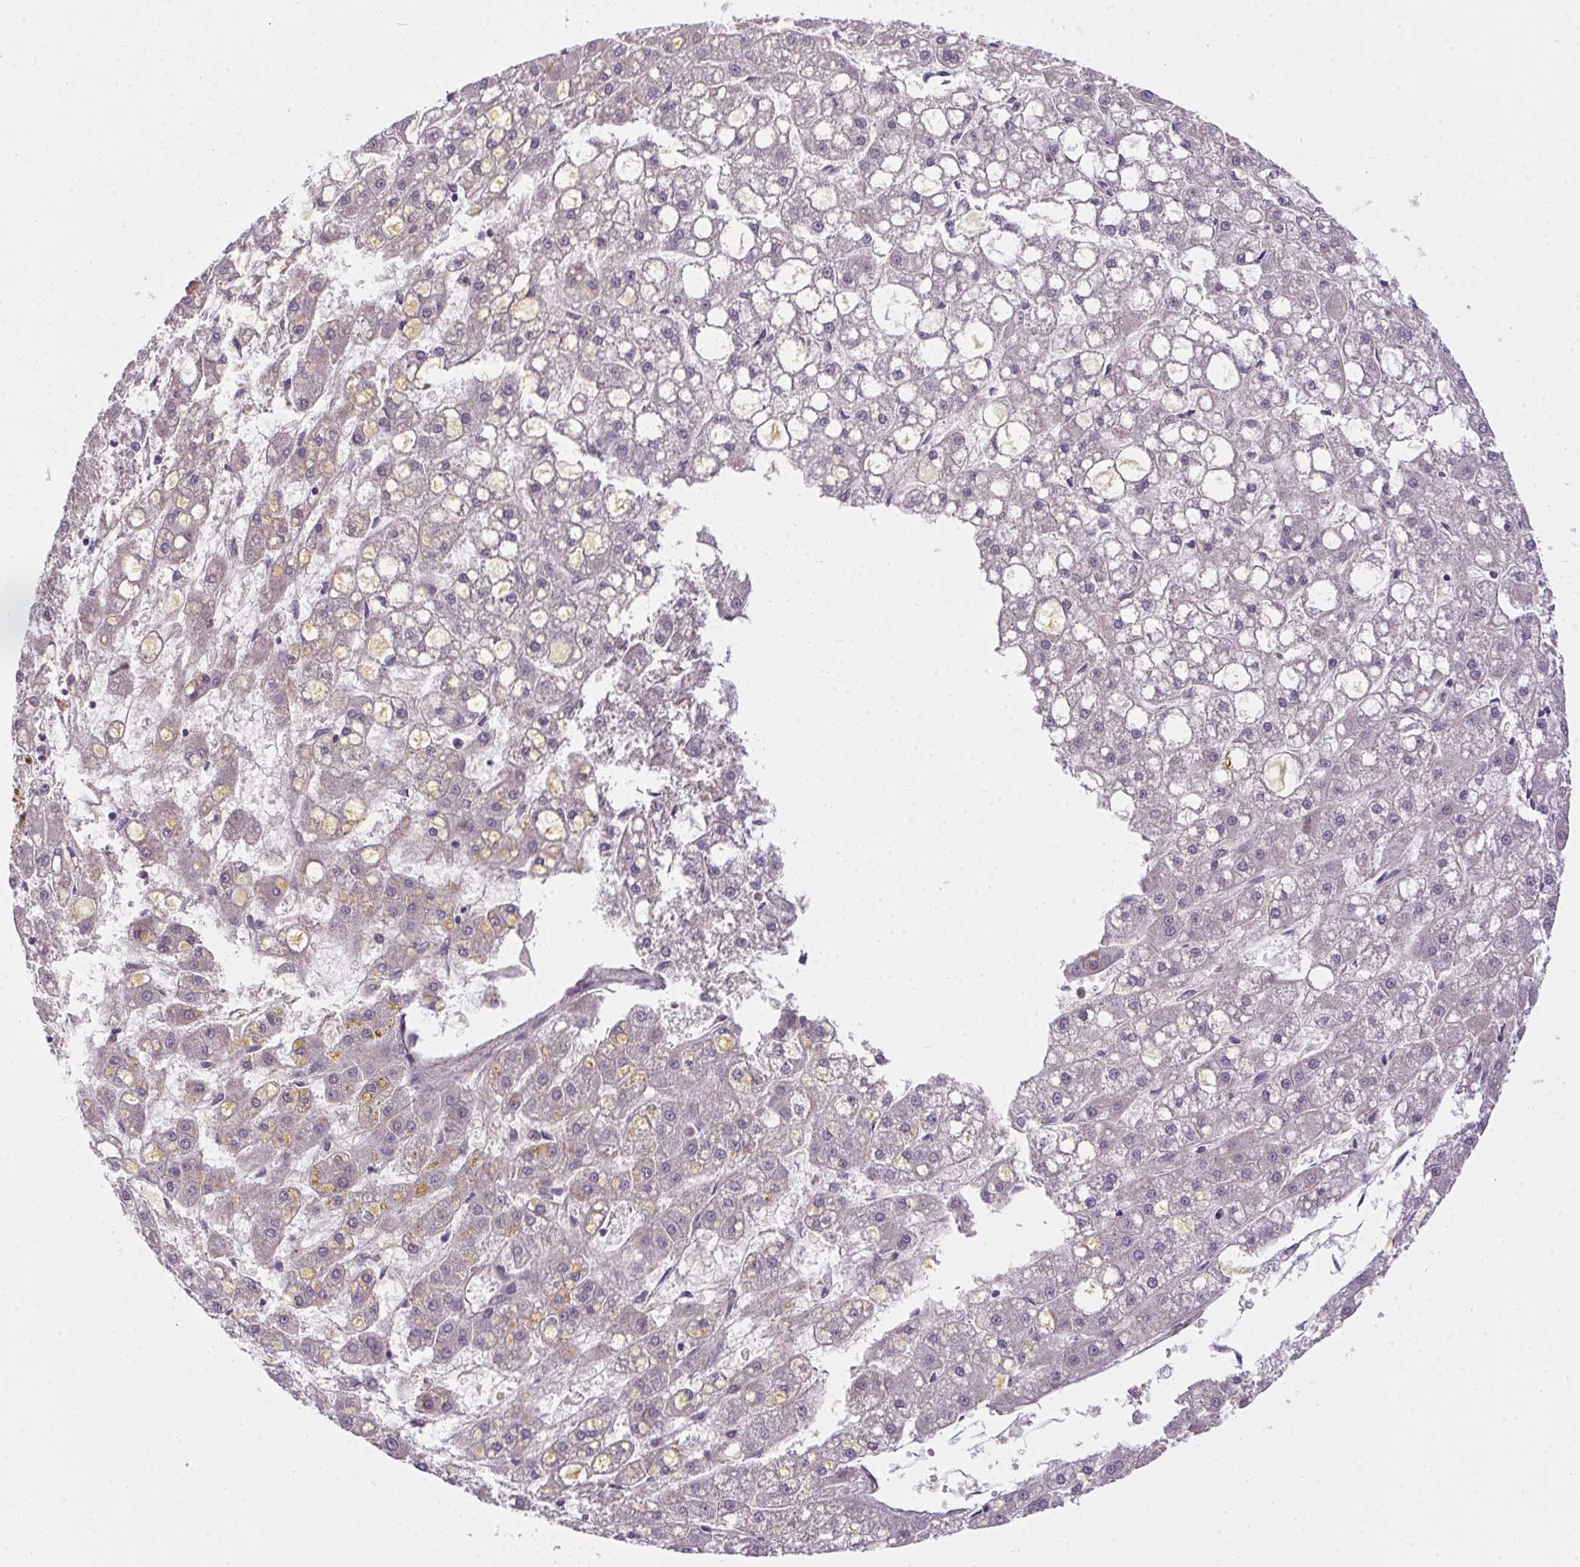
{"staining": {"intensity": "negative", "quantity": "none", "location": "none"}, "tissue": "liver cancer", "cell_type": "Tumor cells", "image_type": "cancer", "snomed": [{"axis": "morphology", "description": "Carcinoma, Hepatocellular, NOS"}, {"axis": "topography", "description": "Liver"}], "caption": "This is an immunohistochemistry (IHC) photomicrograph of human hepatocellular carcinoma (liver). There is no positivity in tumor cells.", "gene": "CFAP92", "patient": {"sex": "male", "age": 67}}